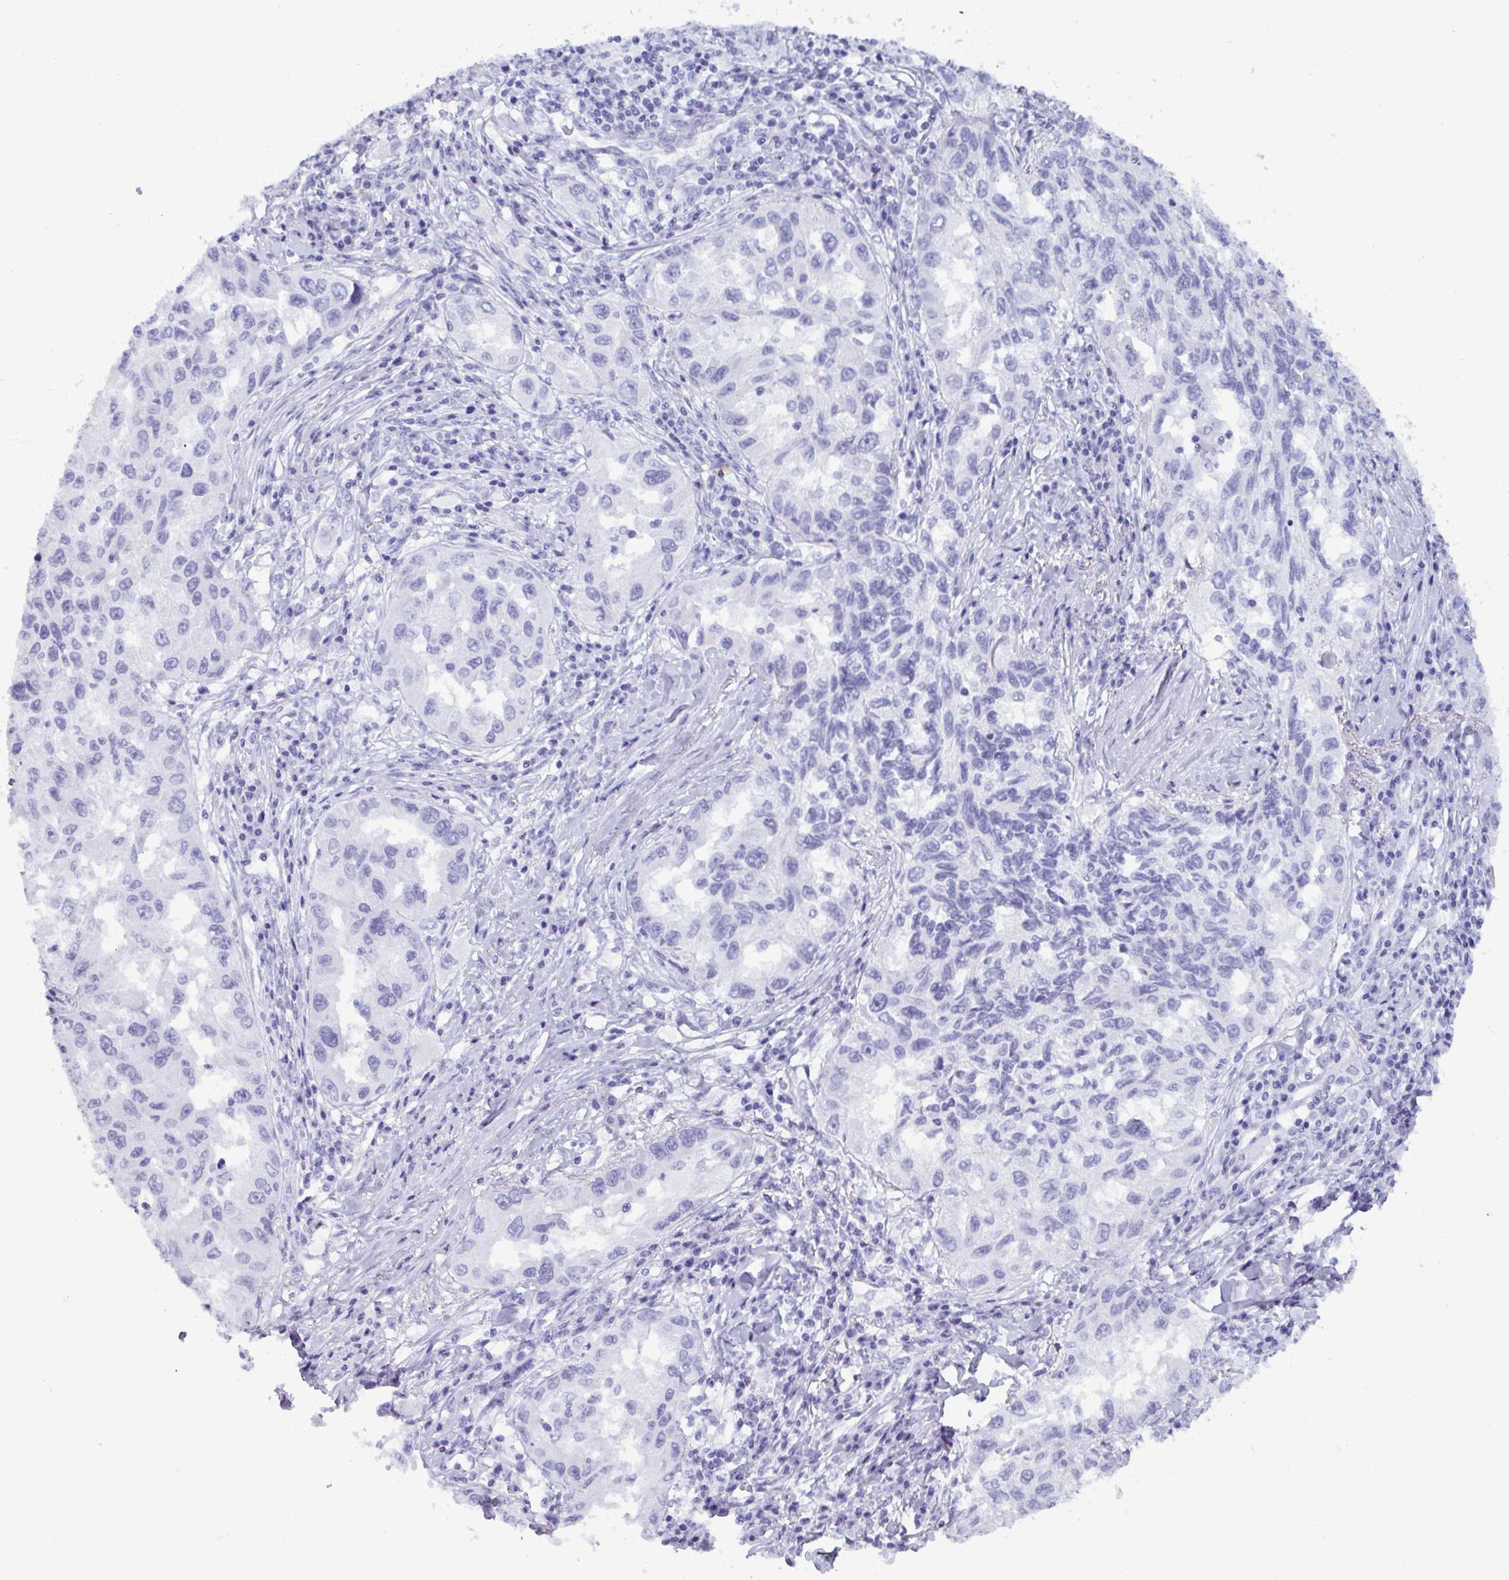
{"staining": {"intensity": "negative", "quantity": "none", "location": "none"}, "tissue": "lung cancer", "cell_type": "Tumor cells", "image_type": "cancer", "snomed": [{"axis": "morphology", "description": "Adenocarcinoma, NOS"}, {"axis": "topography", "description": "Lung"}], "caption": "The image displays no significant expression in tumor cells of lung cancer. (Immunohistochemistry (ihc), brightfield microscopy, high magnification).", "gene": "MRGPRG", "patient": {"sex": "female", "age": 73}}